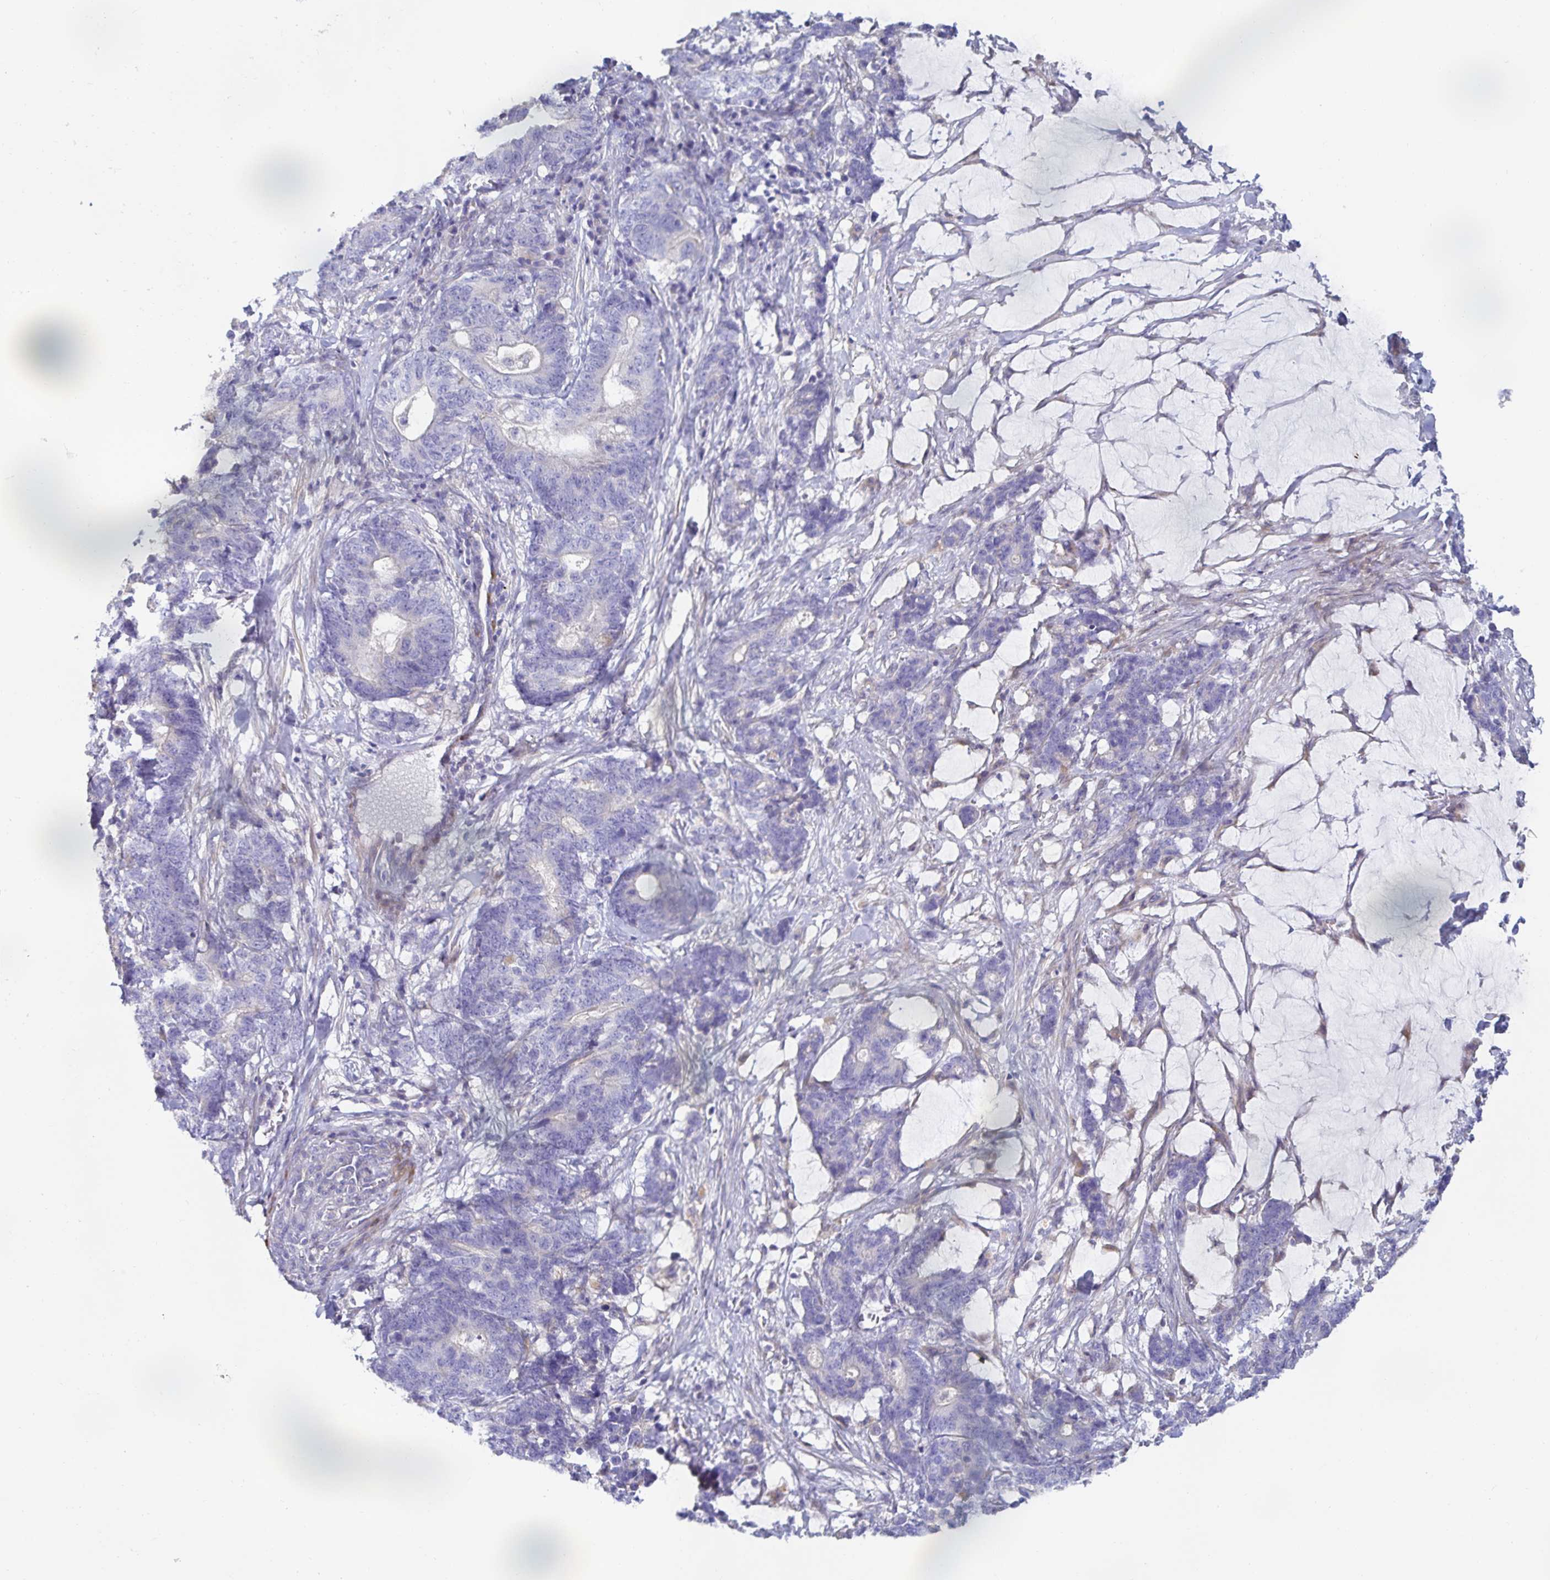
{"staining": {"intensity": "negative", "quantity": "none", "location": "none"}, "tissue": "stomach cancer", "cell_type": "Tumor cells", "image_type": "cancer", "snomed": [{"axis": "morphology", "description": "Normal tissue, NOS"}, {"axis": "morphology", "description": "Adenocarcinoma, NOS"}, {"axis": "topography", "description": "Stomach"}], "caption": "Human stomach cancer stained for a protein using immunohistochemistry (IHC) reveals no expression in tumor cells.", "gene": "METTL22", "patient": {"sex": "female", "age": 64}}